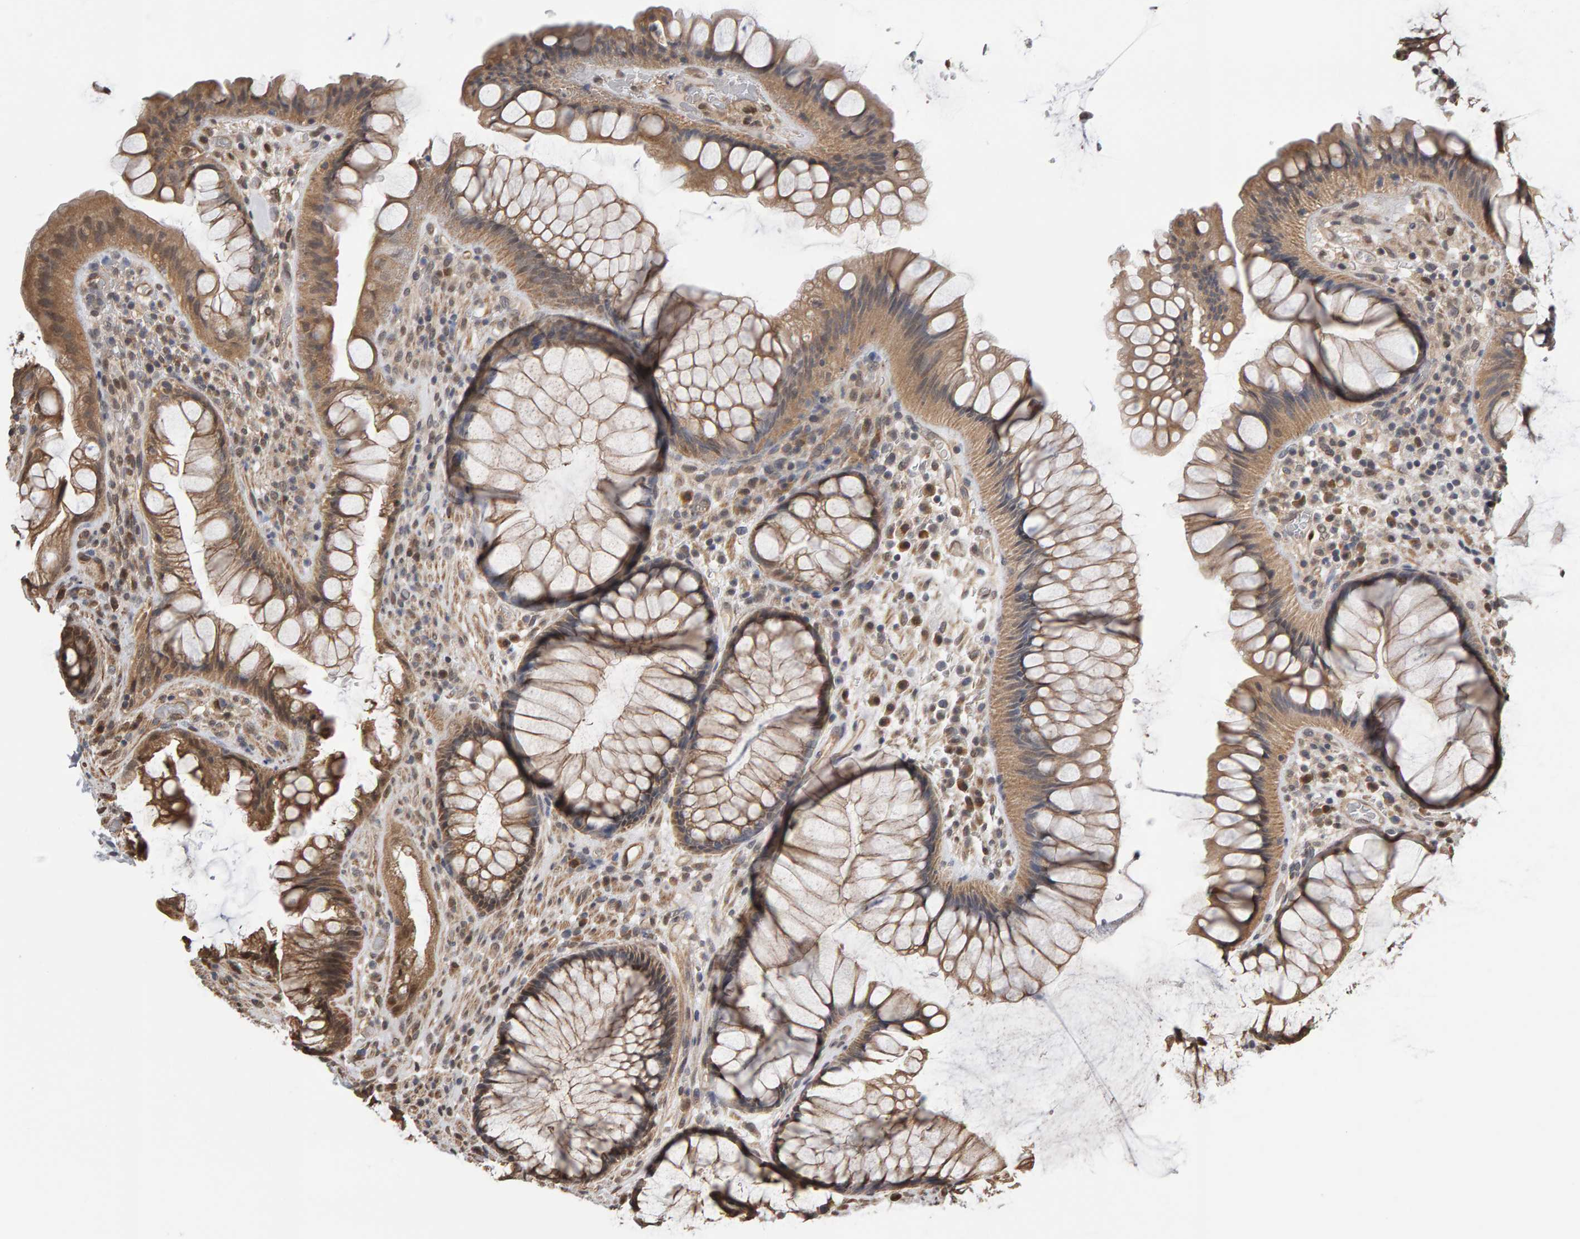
{"staining": {"intensity": "moderate", "quantity": ">75%", "location": "cytoplasmic/membranous"}, "tissue": "rectum", "cell_type": "Glandular cells", "image_type": "normal", "snomed": [{"axis": "morphology", "description": "Normal tissue, NOS"}, {"axis": "topography", "description": "Rectum"}], "caption": "IHC of normal rectum exhibits medium levels of moderate cytoplasmic/membranous expression in approximately >75% of glandular cells. (Stains: DAB in brown, nuclei in blue, Microscopy: brightfield microscopy at high magnification).", "gene": "COASY", "patient": {"sex": "male", "age": 51}}